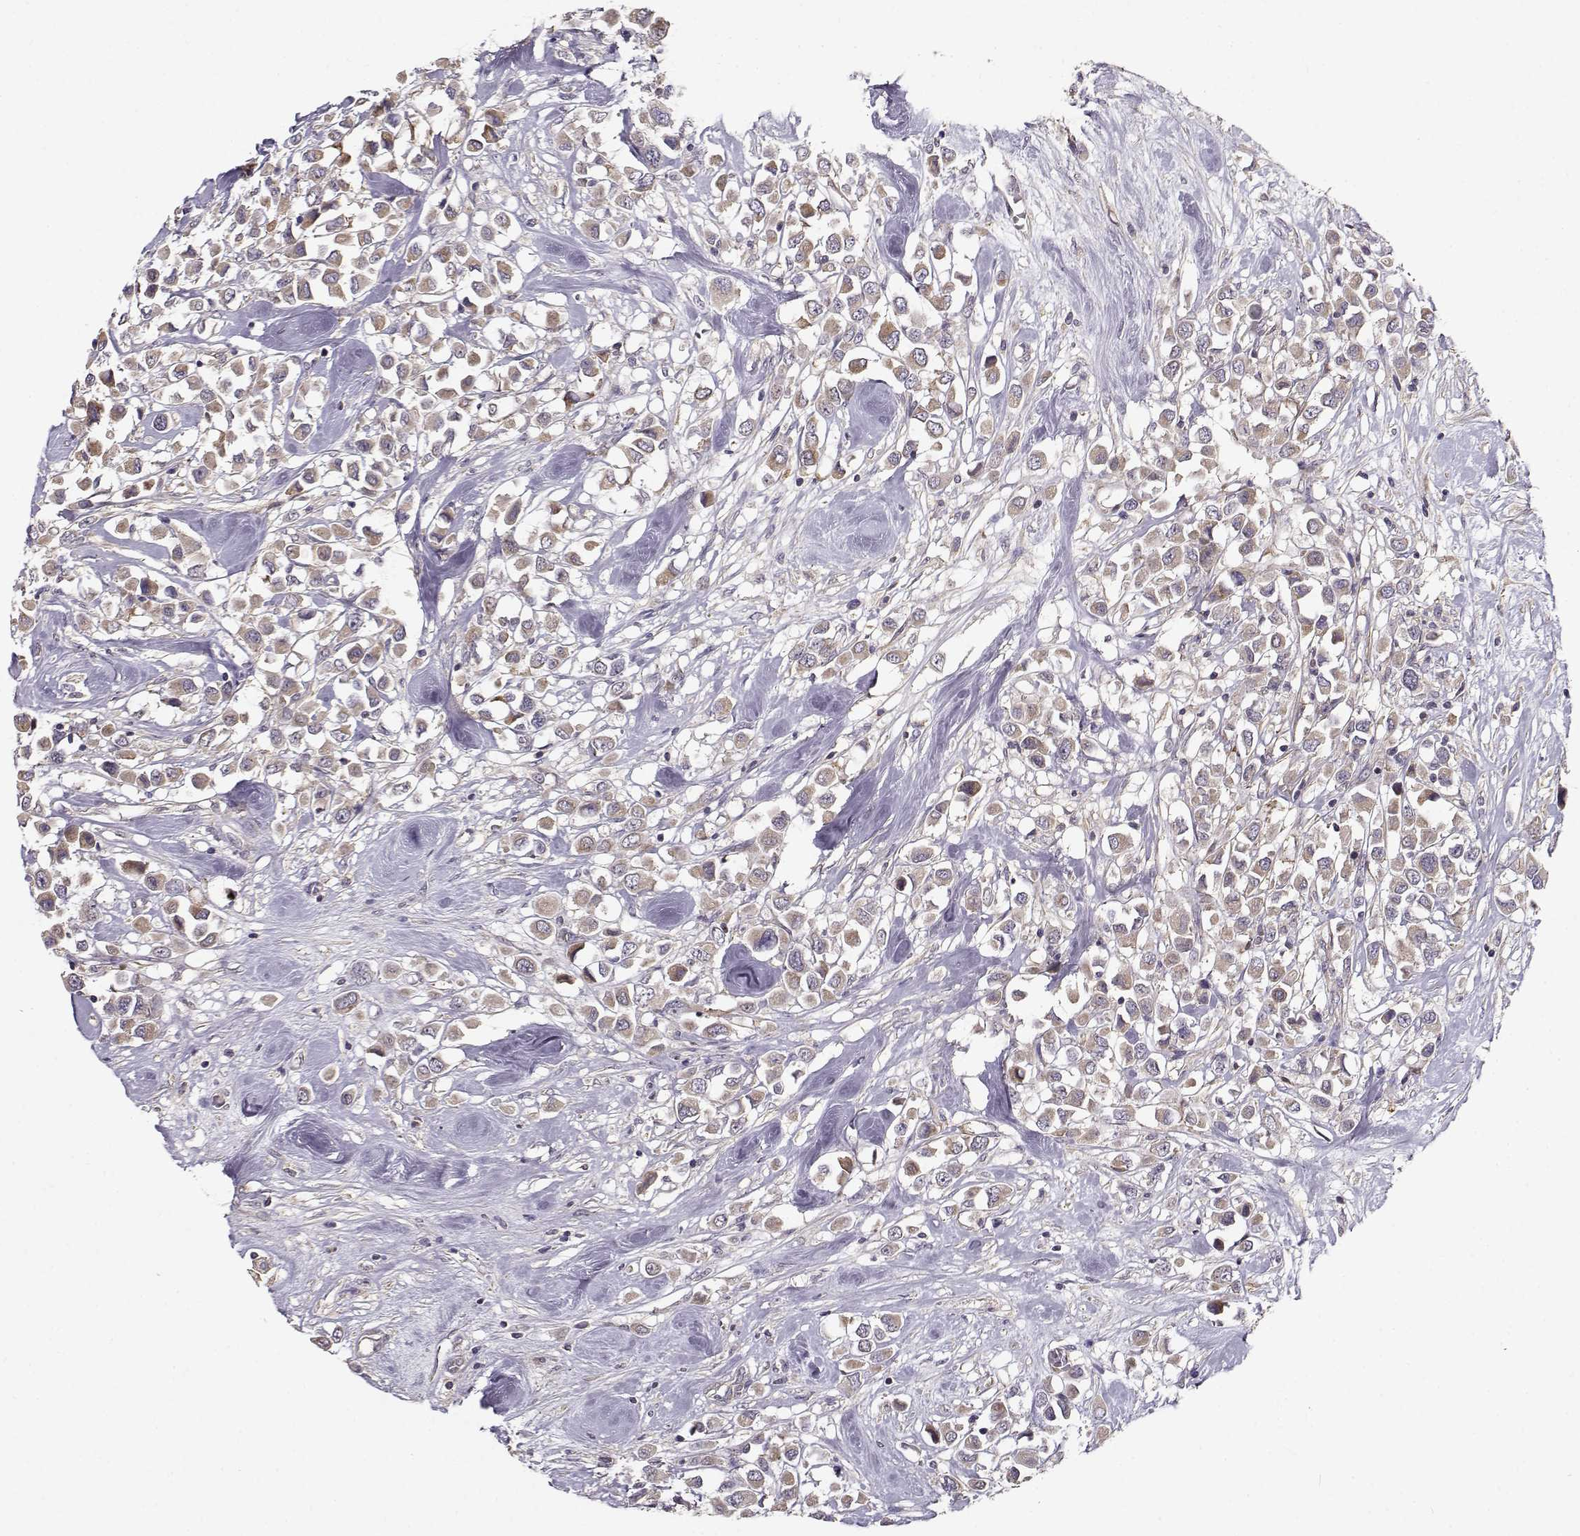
{"staining": {"intensity": "weak", "quantity": ">75%", "location": "cytoplasmic/membranous"}, "tissue": "breast cancer", "cell_type": "Tumor cells", "image_type": "cancer", "snomed": [{"axis": "morphology", "description": "Duct carcinoma"}, {"axis": "topography", "description": "Breast"}], "caption": "Immunohistochemical staining of human infiltrating ductal carcinoma (breast) shows low levels of weak cytoplasmic/membranous positivity in about >75% of tumor cells.", "gene": "ENTPD8", "patient": {"sex": "female", "age": 61}}